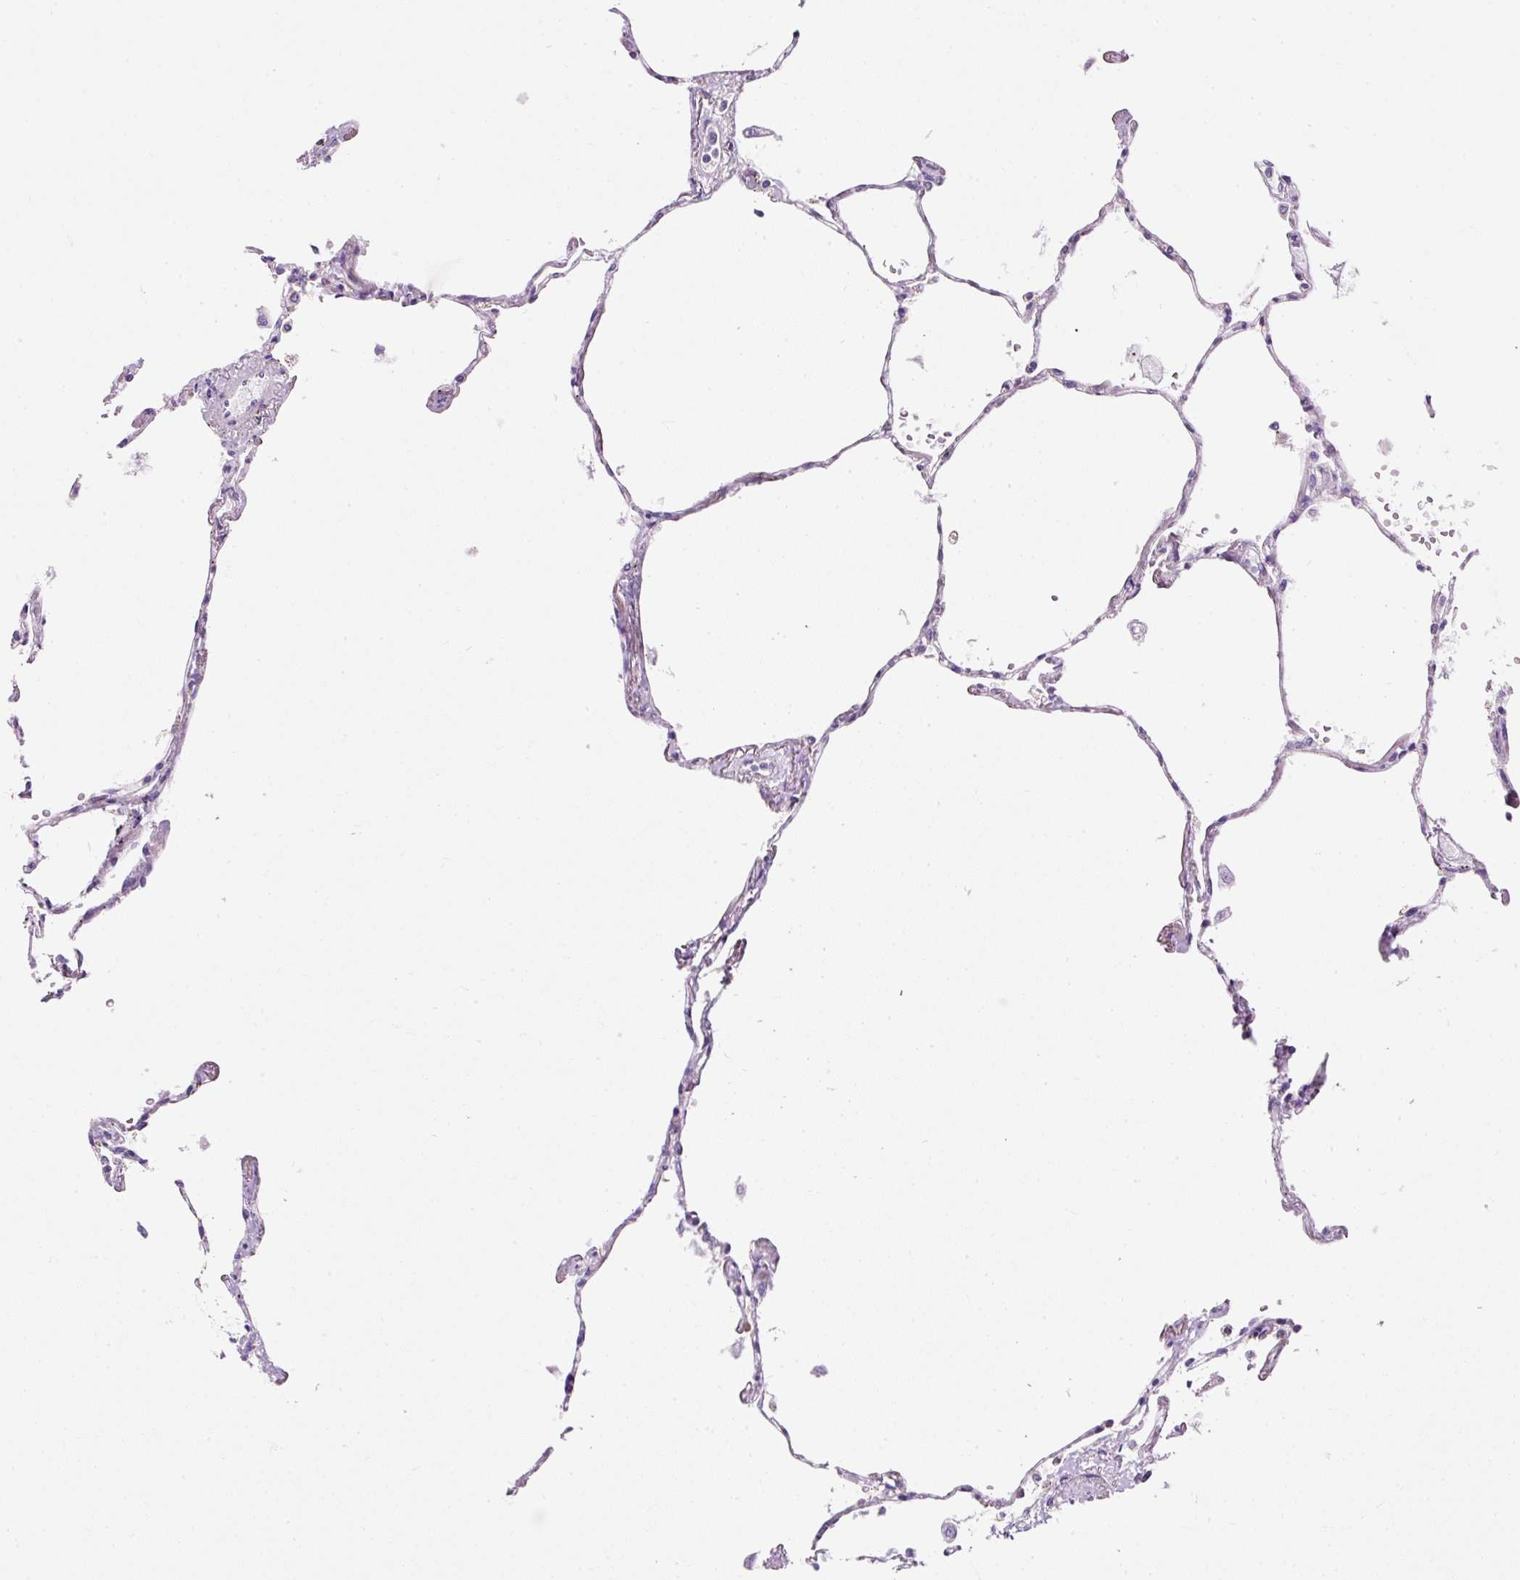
{"staining": {"intensity": "negative", "quantity": "none", "location": "none"}, "tissue": "lung", "cell_type": "Alveolar cells", "image_type": "normal", "snomed": [{"axis": "morphology", "description": "Normal tissue, NOS"}, {"axis": "topography", "description": "Lung"}], "caption": "DAB immunohistochemical staining of unremarkable lung displays no significant staining in alveolar cells.", "gene": "PLPP2", "patient": {"sex": "female", "age": 67}}